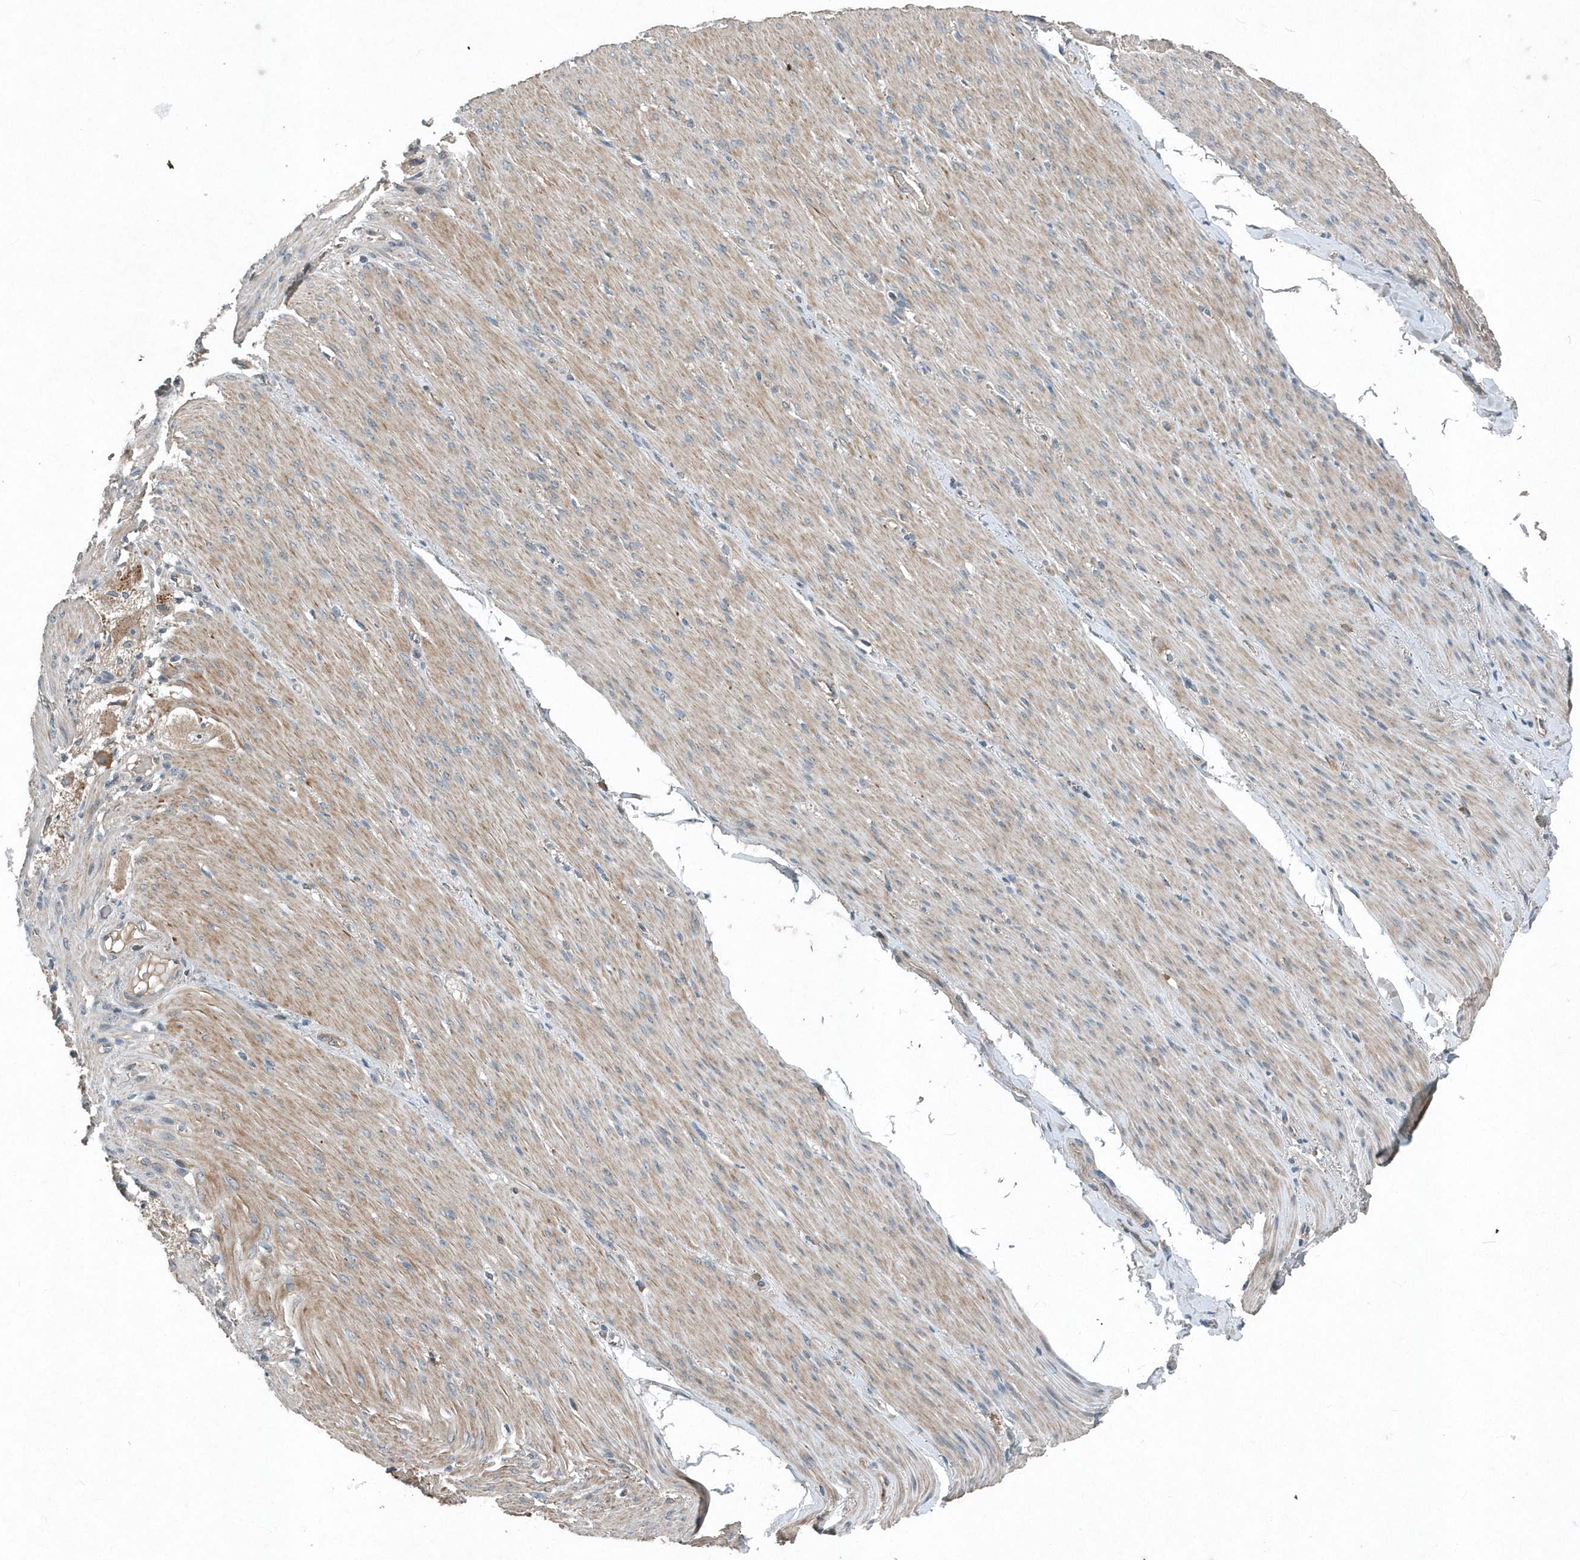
{"staining": {"intensity": "weak", "quantity": "25%-75%", "location": "cytoplasmic/membranous"}, "tissue": "adipose tissue", "cell_type": "Adipocytes", "image_type": "normal", "snomed": [{"axis": "morphology", "description": "Normal tissue, NOS"}, {"axis": "topography", "description": "Colon"}, {"axis": "topography", "description": "Peripheral nerve tissue"}], "caption": "This image shows immunohistochemistry staining of benign human adipose tissue, with low weak cytoplasmic/membranous staining in approximately 25%-75% of adipocytes.", "gene": "SCFD2", "patient": {"sex": "female", "age": 61}}